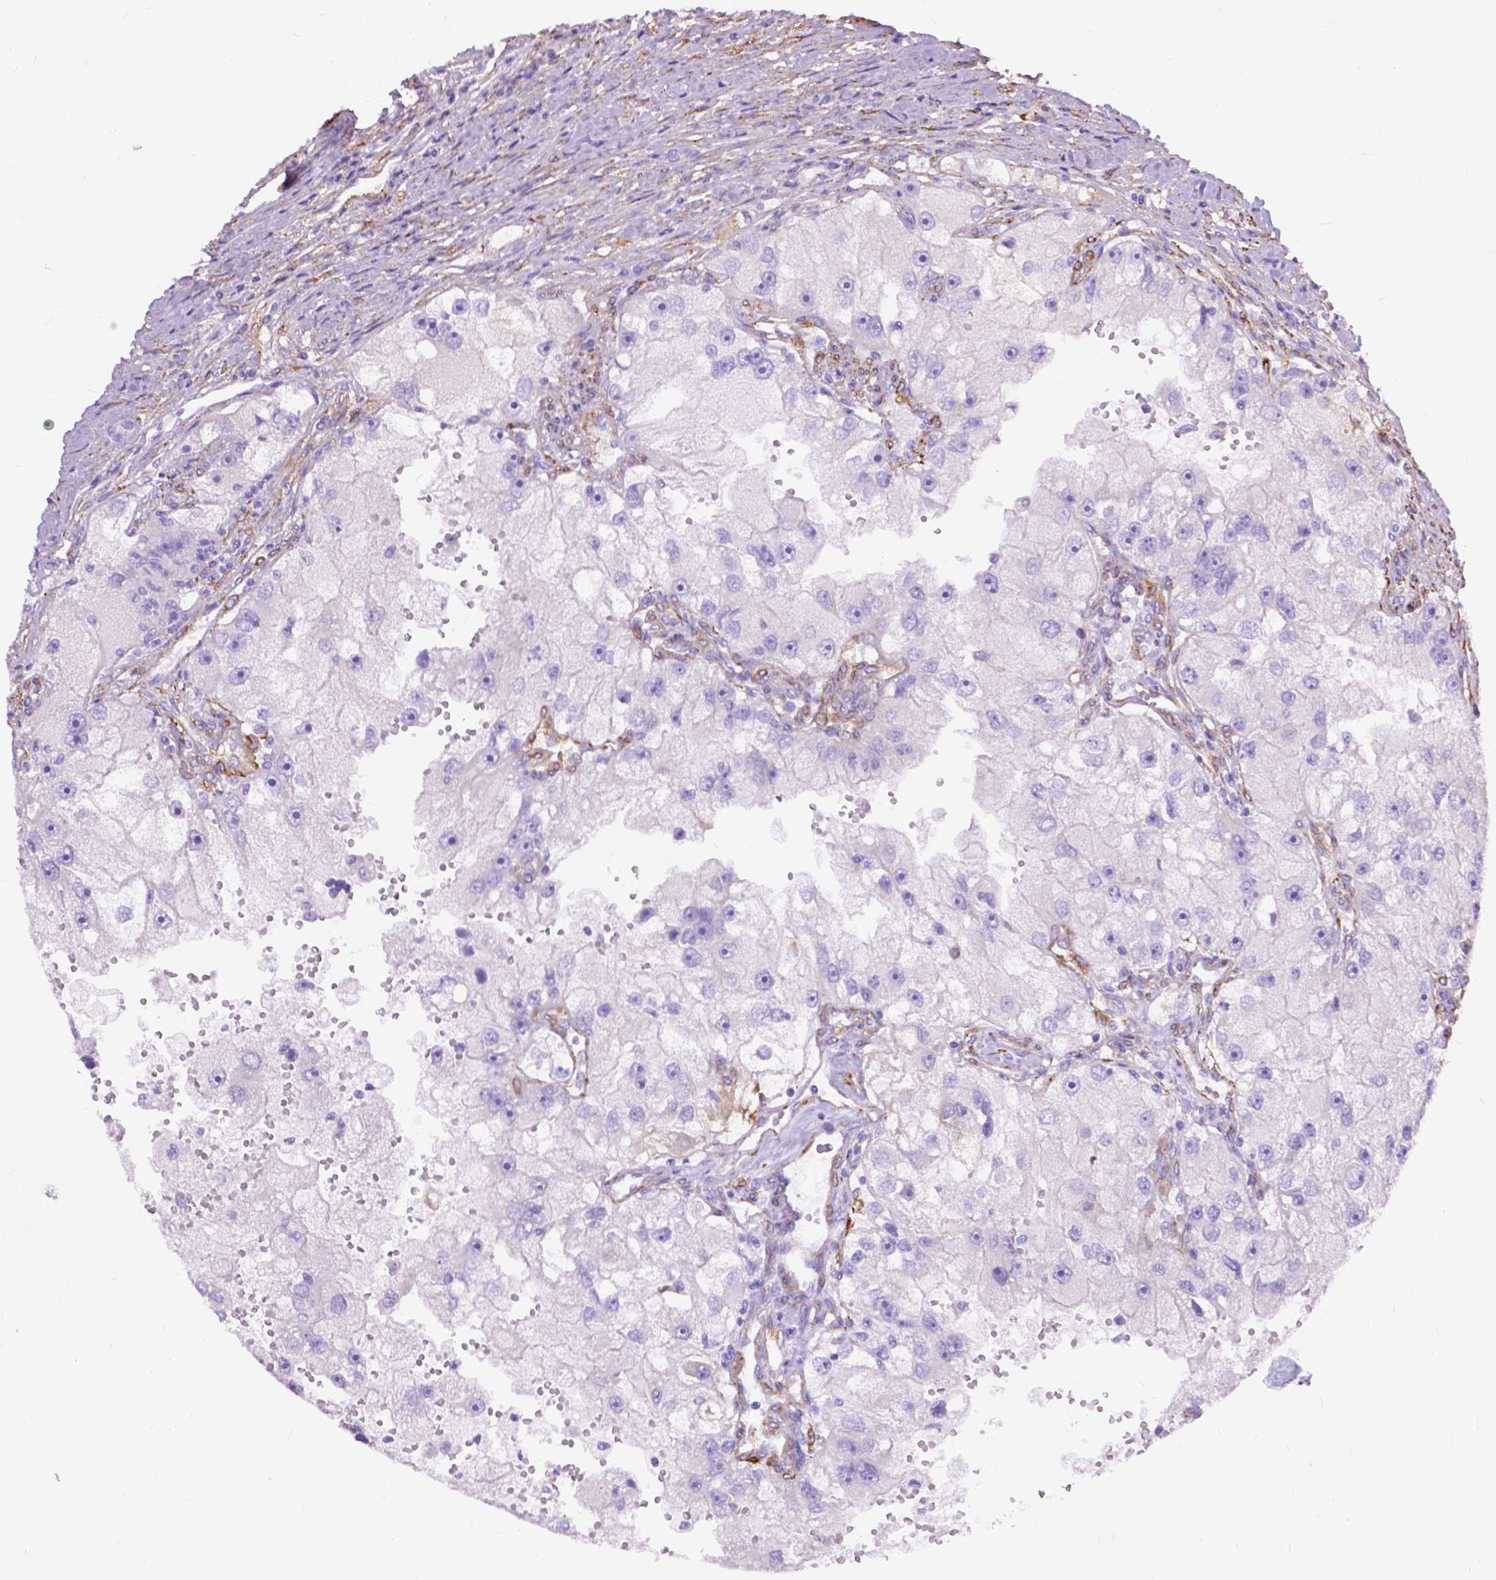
{"staining": {"intensity": "negative", "quantity": "none", "location": "none"}, "tissue": "renal cancer", "cell_type": "Tumor cells", "image_type": "cancer", "snomed": [{"axis": "morphology", "description": "Adenocarcinoma, NOS"}, {"axis": "topography", "description": "Kidney"}], "caption": "The micrograph exhibits no significant expression in tumor cells of renal adenocarcinoma.", "gene": "PCDHA12", "patient": {"sex": "male", "age": 63}}